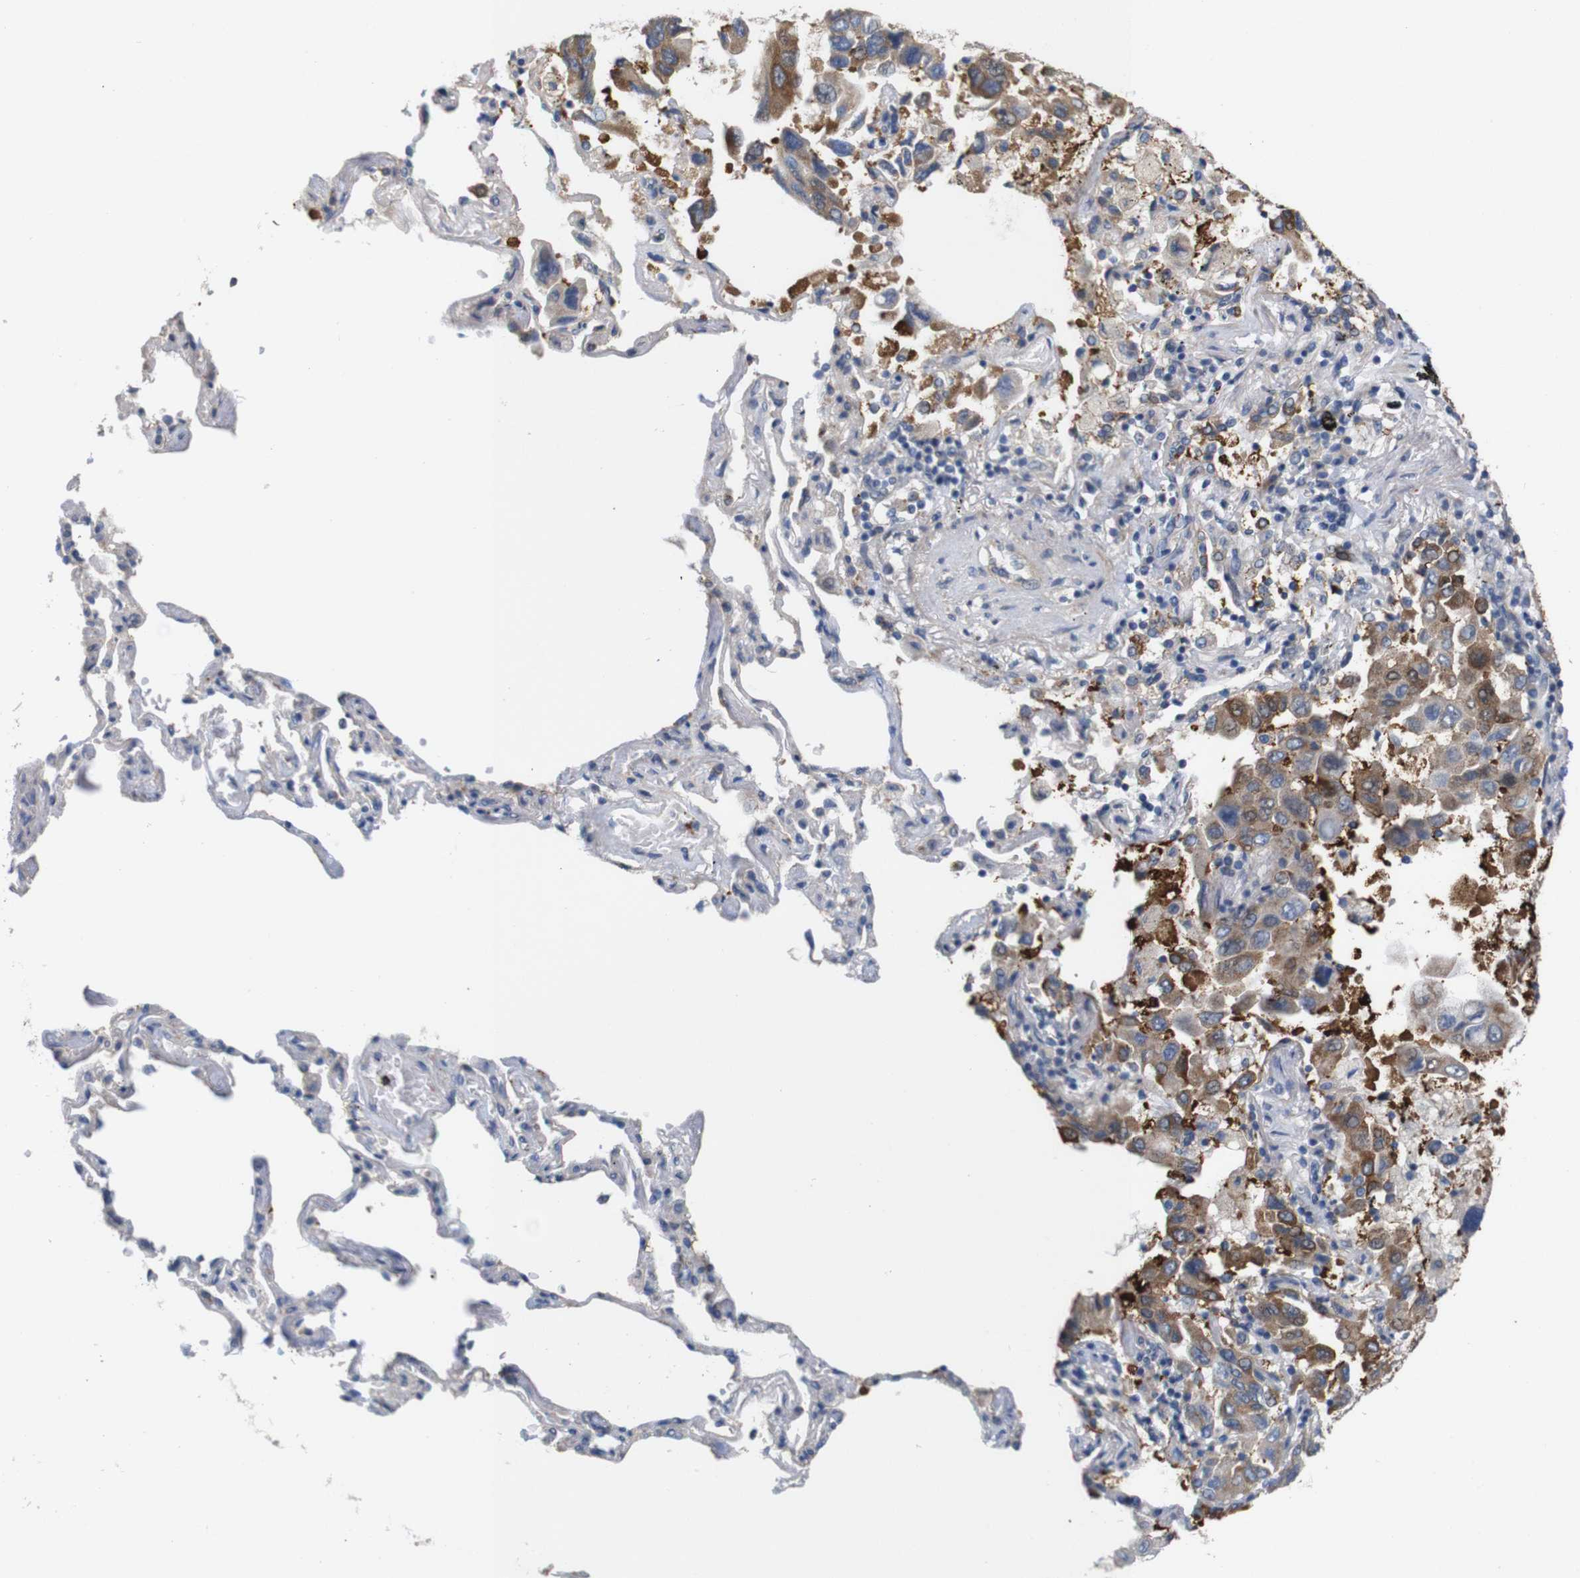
{"staining": {"intensity": "moderate", "quantity": ">75%", "location": "cytoplasmic/membranous"}, "tissue": "lung cancer", "cell_type": "Tumor cells", "image_type": "cancer", "snomed": [{"axis": "morphology", "description": "Adenocarcinoma, NOS"}, {"axis": "topography", "description": "Lung"}], "caption": "Protein staining reveals moderate cytoplasmic/membranous staining in about >75% of tumor cells in adenocarcinoma (lung). The staining was performed using DAB to visualize the protein expression in brown, while the nuclei were stained in blue with hematoxylin (Magnification: 20x).", "gene": "MYEOV", "patient": {"sex": "male", "age": 64}}